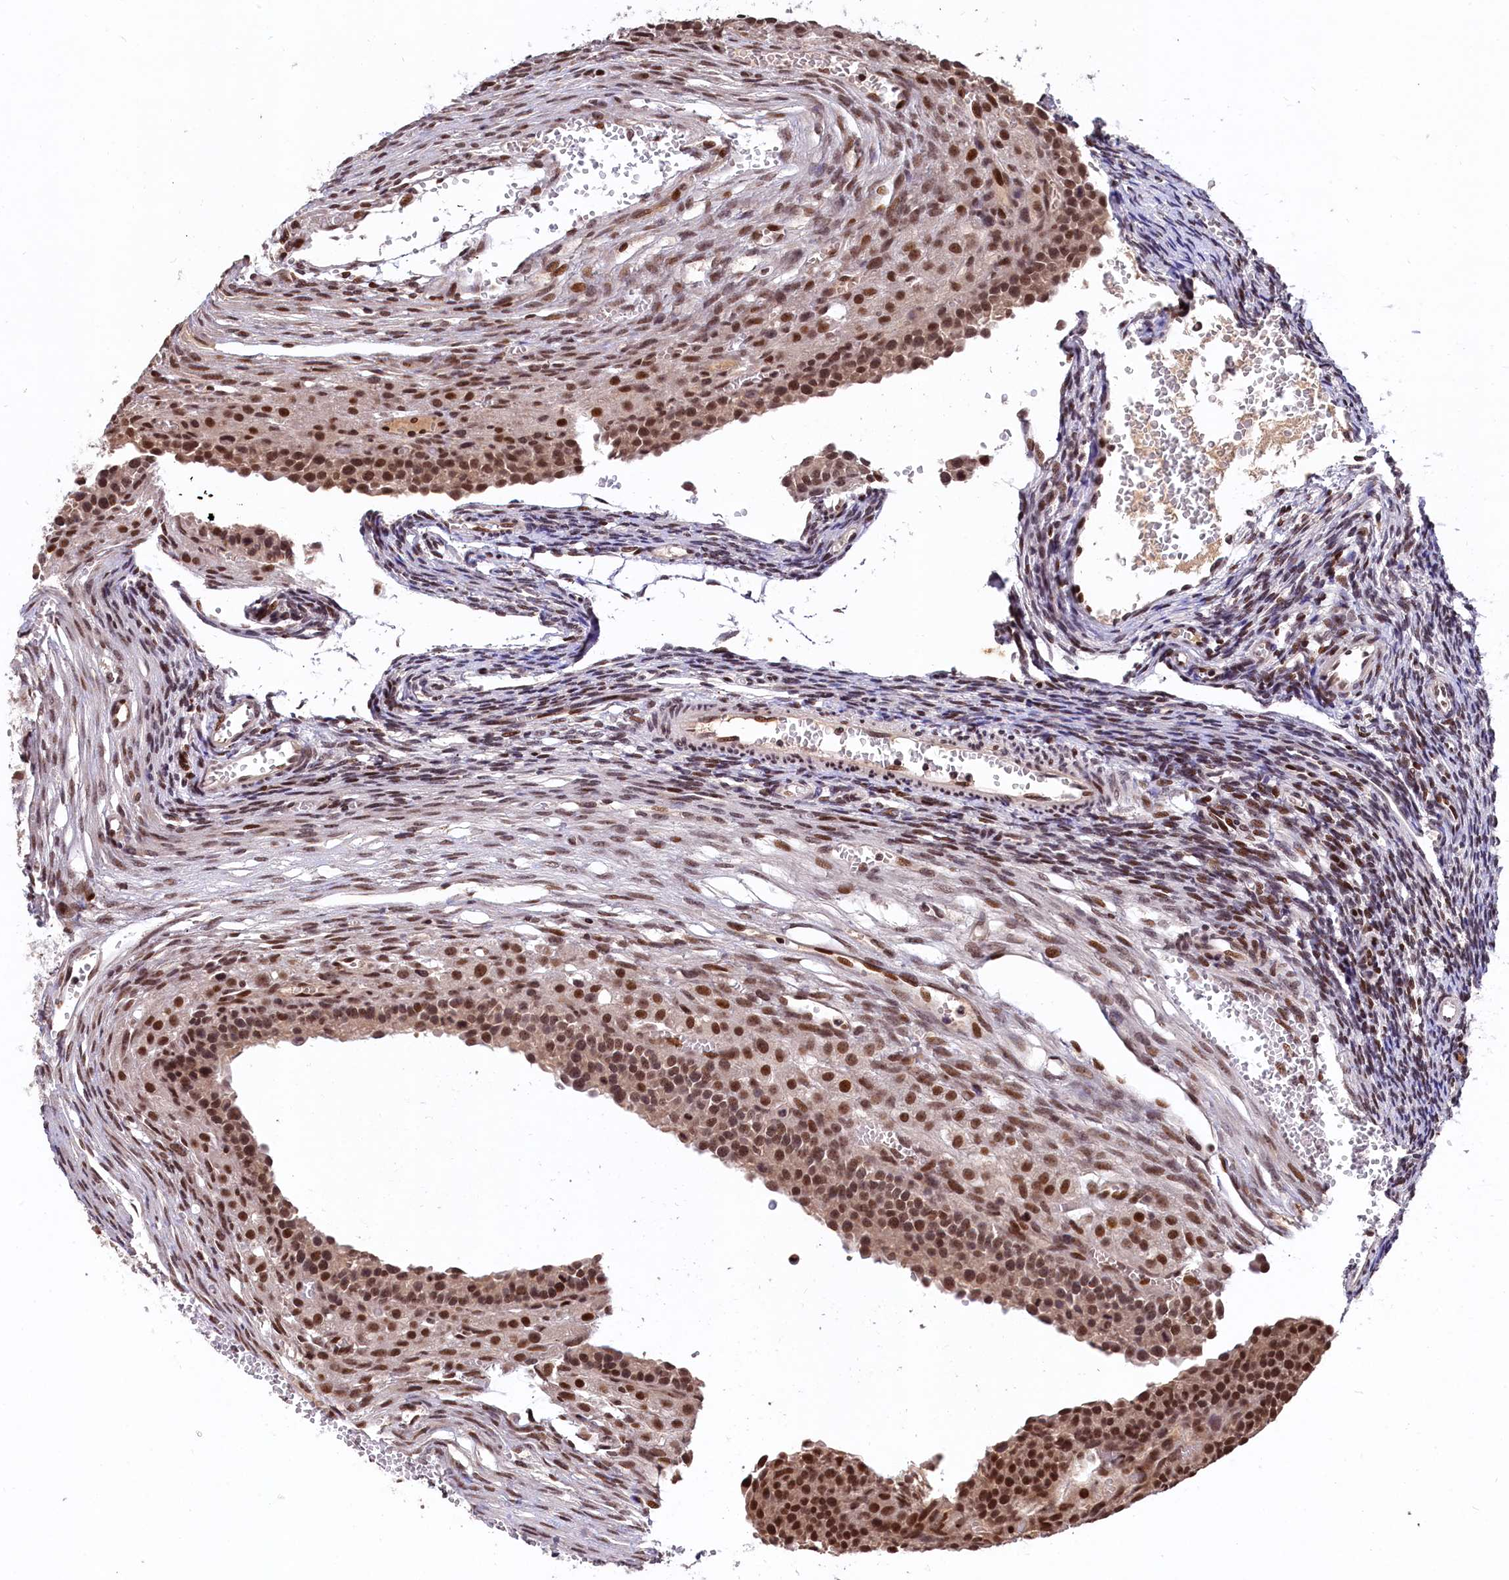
{"staining": {"intensity": "moderate", "quantity": ">75%", "location": "cytoplasmic/membranous,nuclear"}, "tissue": "ovary", "cell_type": "Ovarian stroma cells", "image_type": "normal", "snomed": [{"axis": "morphology", "description": "Normal tissue, NOS"}, {"axis": "topography", "description": "Ovary"}], "caption": "Ovary stained with a protein marker demonstrates moderate staining in ovarian stroma cells.", "gene": "FAM217B", "patient": {"sex": "female", "age": 39}}